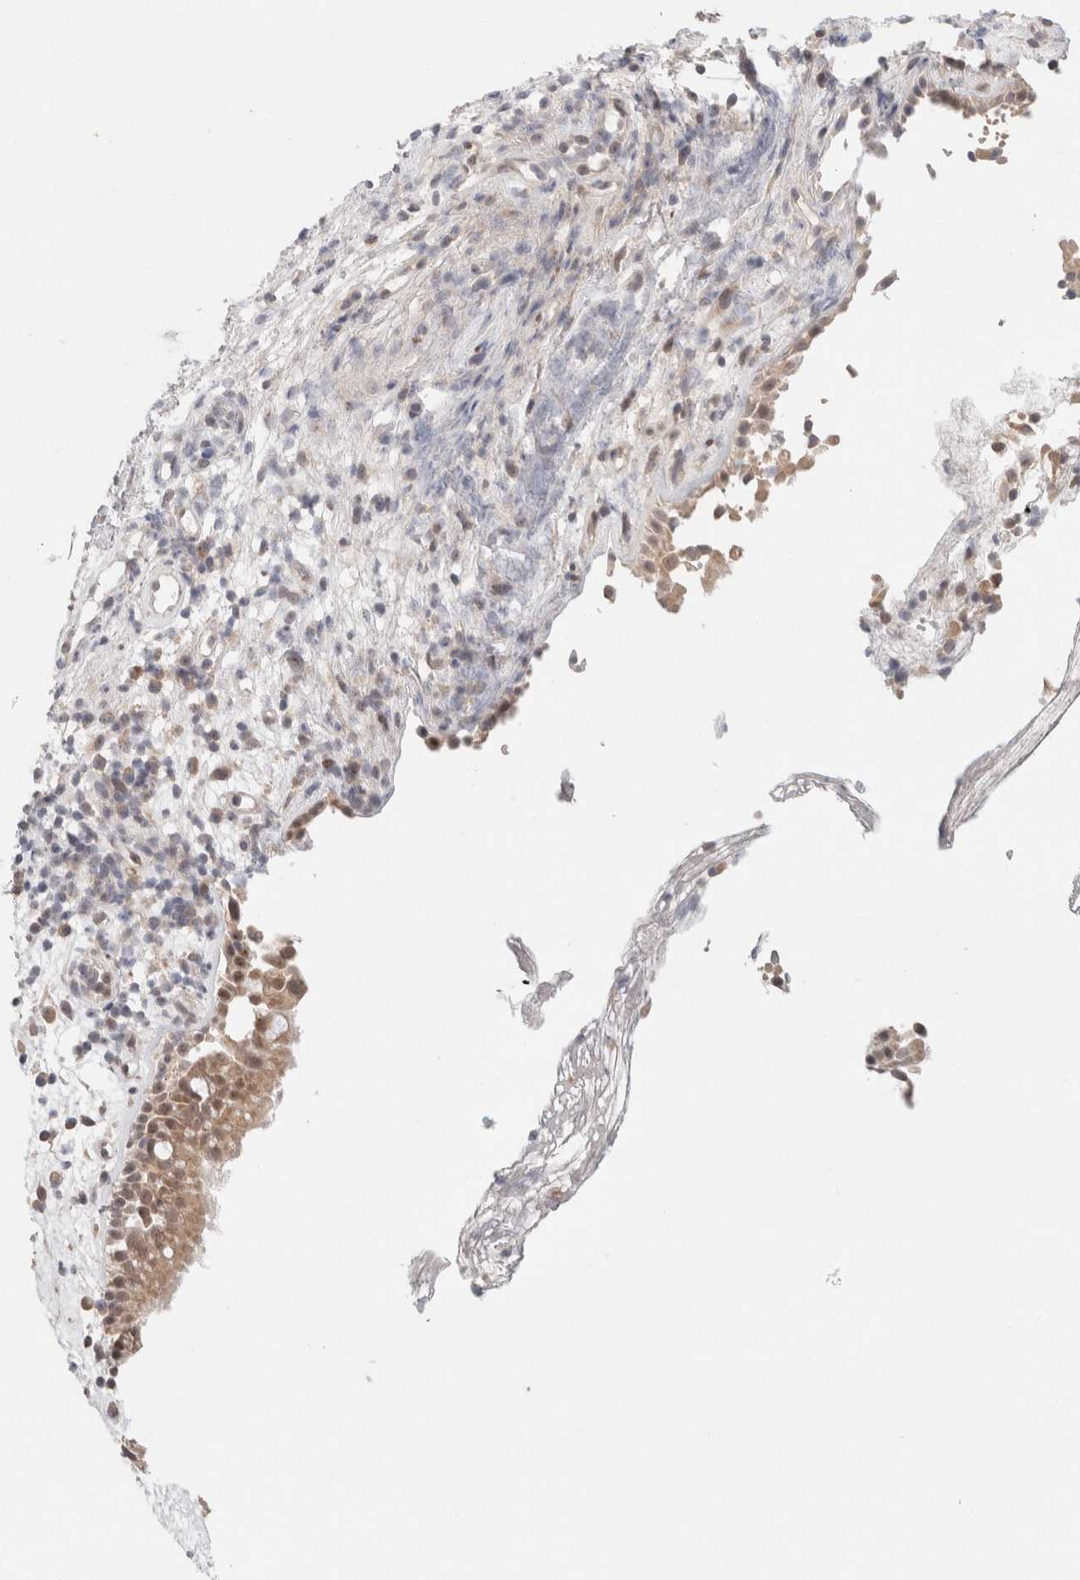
{"staining": {"intensity": "moderate", "quantity": ">75%", "location": "cytoplasmic/membranous,nuclear"}, "tissue": "nasopharynx", "cell_type": "Respiratory epithelial cells", "image_type": "normal", "snomed": [{"axis": "morphology", "description": "Normal tissue, NOS"}, {"axis": "morphology", "description": "Inflammation, NOS"}, {"axis": "topography", "description": "Nasopharynx"}], "caption": "Immunohistochemistry staining of normal nasopharynx, which demonstrates medium levels of moderate cytoplasmic/membranous,nuclear positivity in approximately >75% of respiratory epithelial cells indicating moderate cytoplasmic/membranous,nuclear protein expression. The staining was performed using DAB (3,3'-diaminobenzidine) (brown) for protein detection and nuclei were counterstained in hematoxylin (blue).", "gene": "ERI3", "patient": {"sex": "male", "age": 54}}